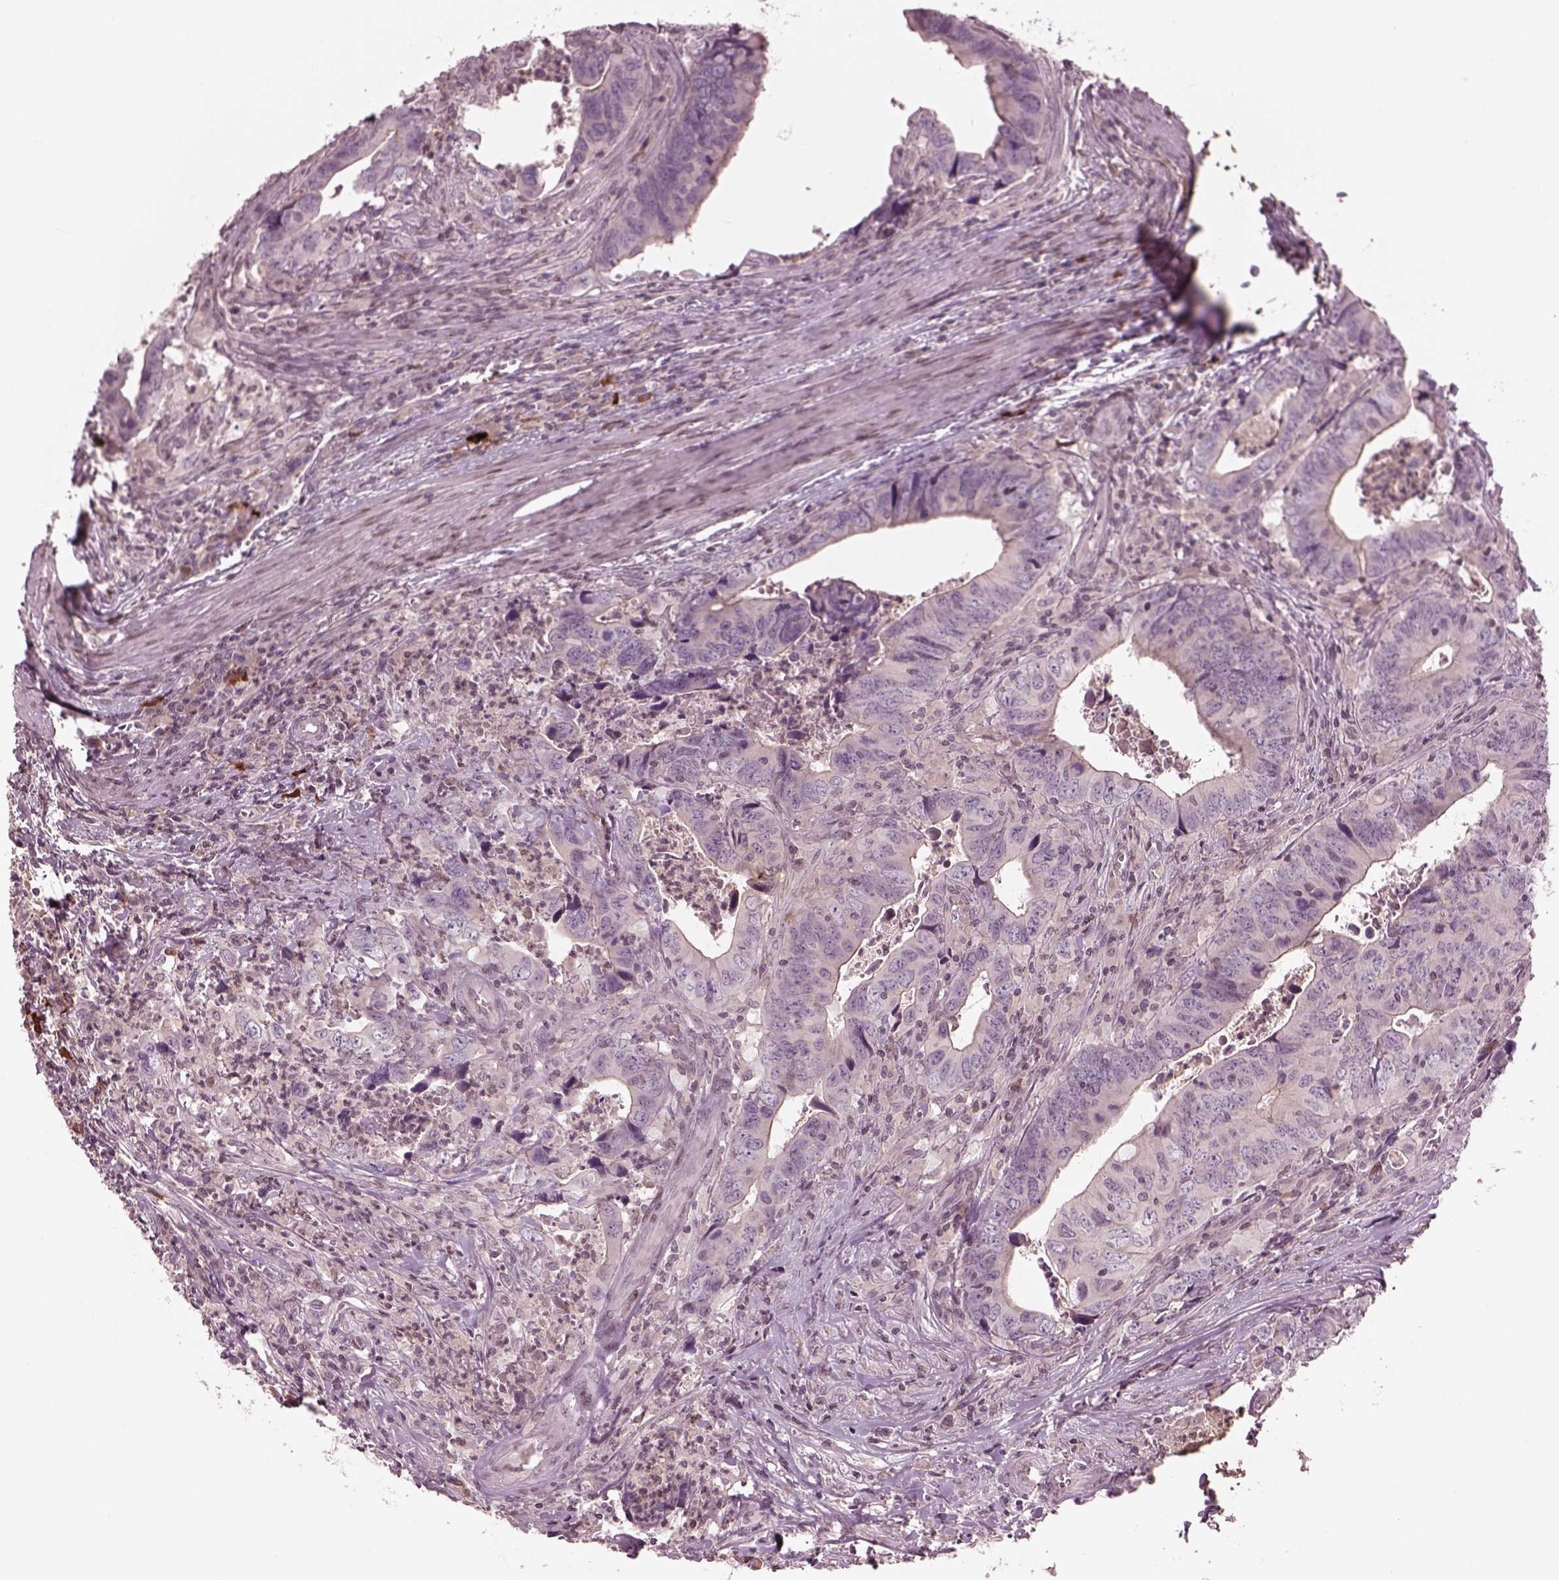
{"staining": {"intensity": "negative", "quantity": "none", "location": "none"}, "tissue": "colorectal cancer", "cell_type": "Tumor cells", "image_type": "cancer", "snomed": [{"axis": "morphology", "description": "Adenocarcinoma, NOS"}, {"axis": "topography", "description": "Colon"}], "caption": "High power microscopy micrograph of an immunohistochemistry (IHC) image of colorectal adenocarcinoma, revealing no significant positivity in tumor cells. Nuclei are stained in blue.", "gene": "PTX4", "patient": {"sex": "female", "age": 82}}